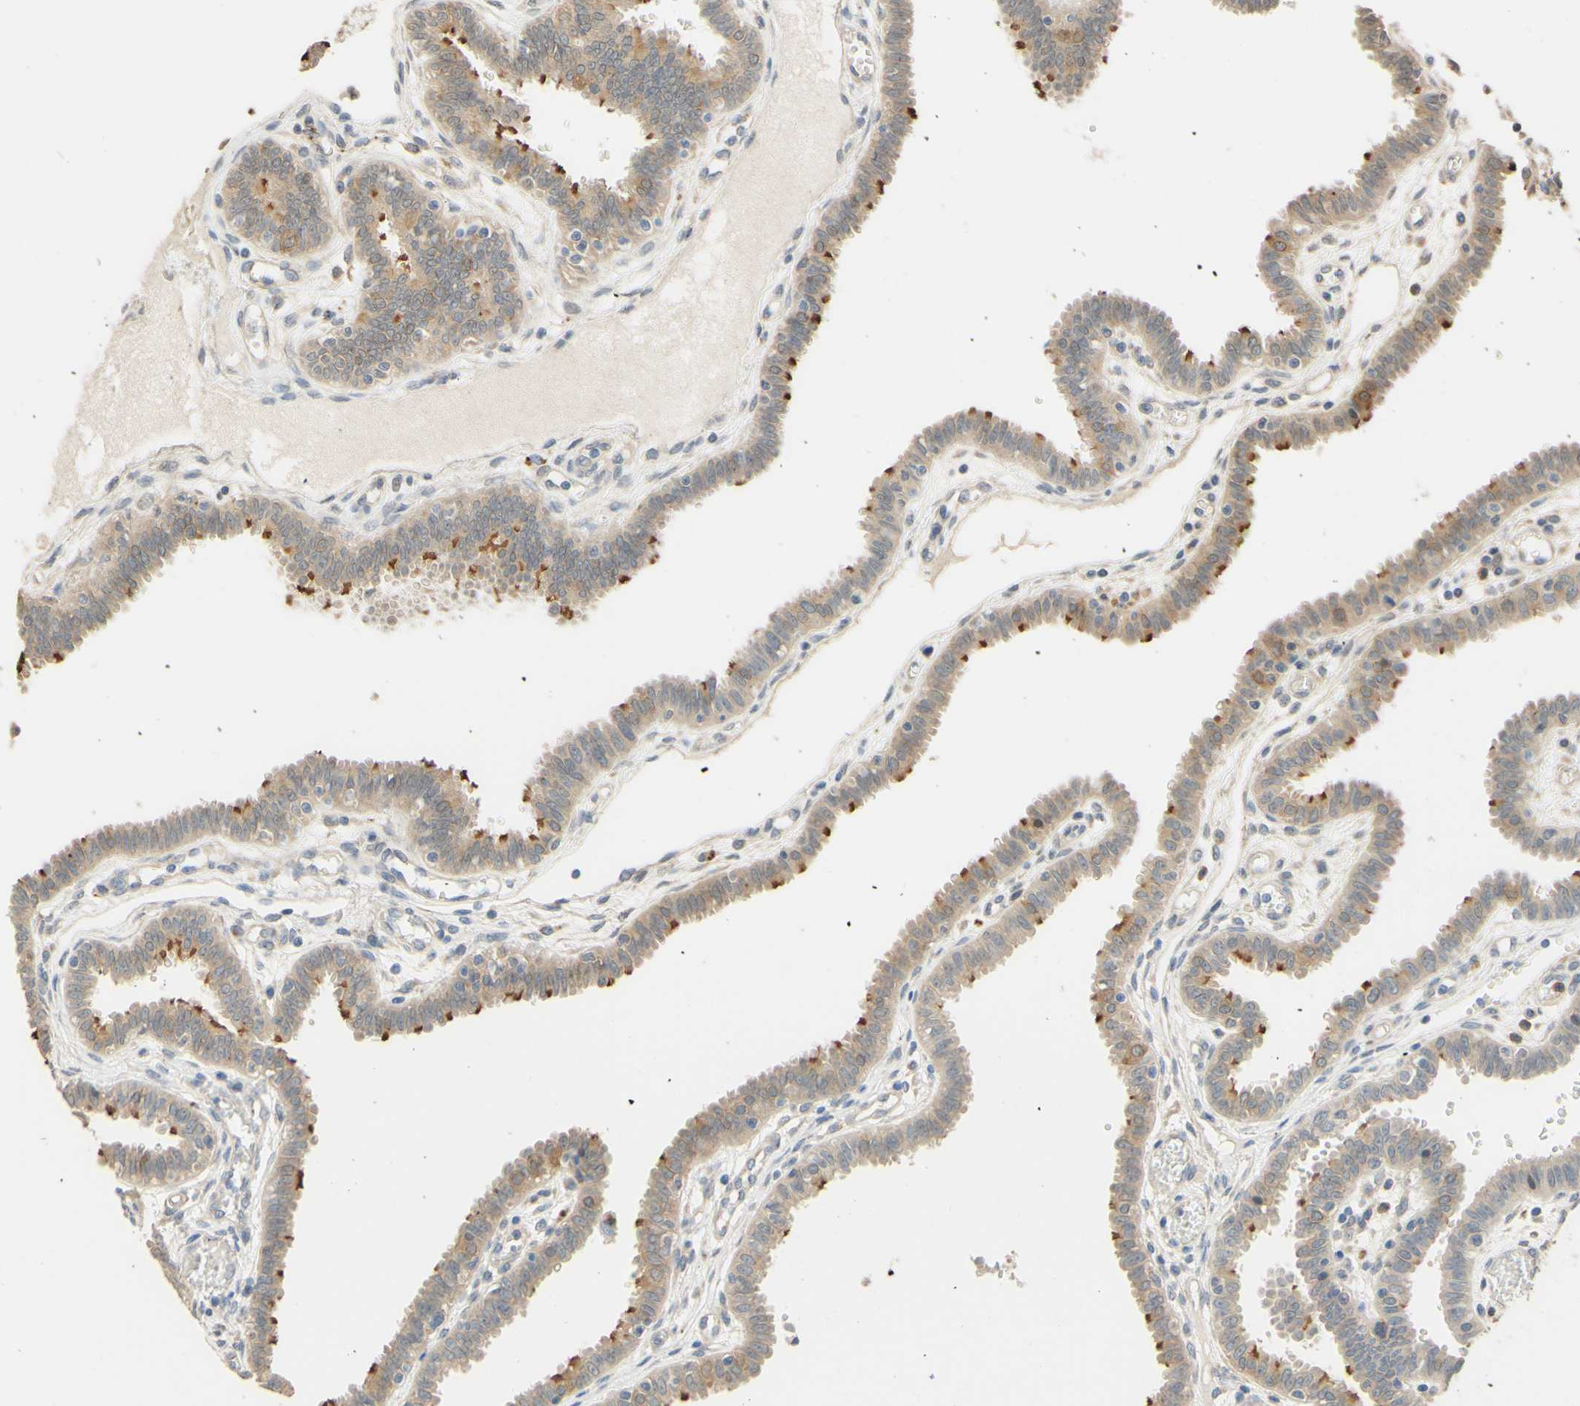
{"staining": {"intensity": "moderate", "quantity": ">75%", "location": "cytoplasmic/membranous"}, "tissue": "fallopian tube", "cell_type": "Glandular cells", "image_type": "normal", "snomed": [{"axis": "morphology", "description": "Normal tissue, NOS"}, {"axis": "topography", "description": "Fallopian tube"}], "caption": "IHC of benign fallopian tube shows medium levels of moderate cytoplasmic/membranous staining in approximately >75% of glandular cells. The staining was performed using DAB (3,3'-diaminobenzidine), with brown indicating positive protein expression. Nuclei are stained blue with hematoxylin.", "gene": "SMIM19", "patient": {"sex": "female", "age": 32}}